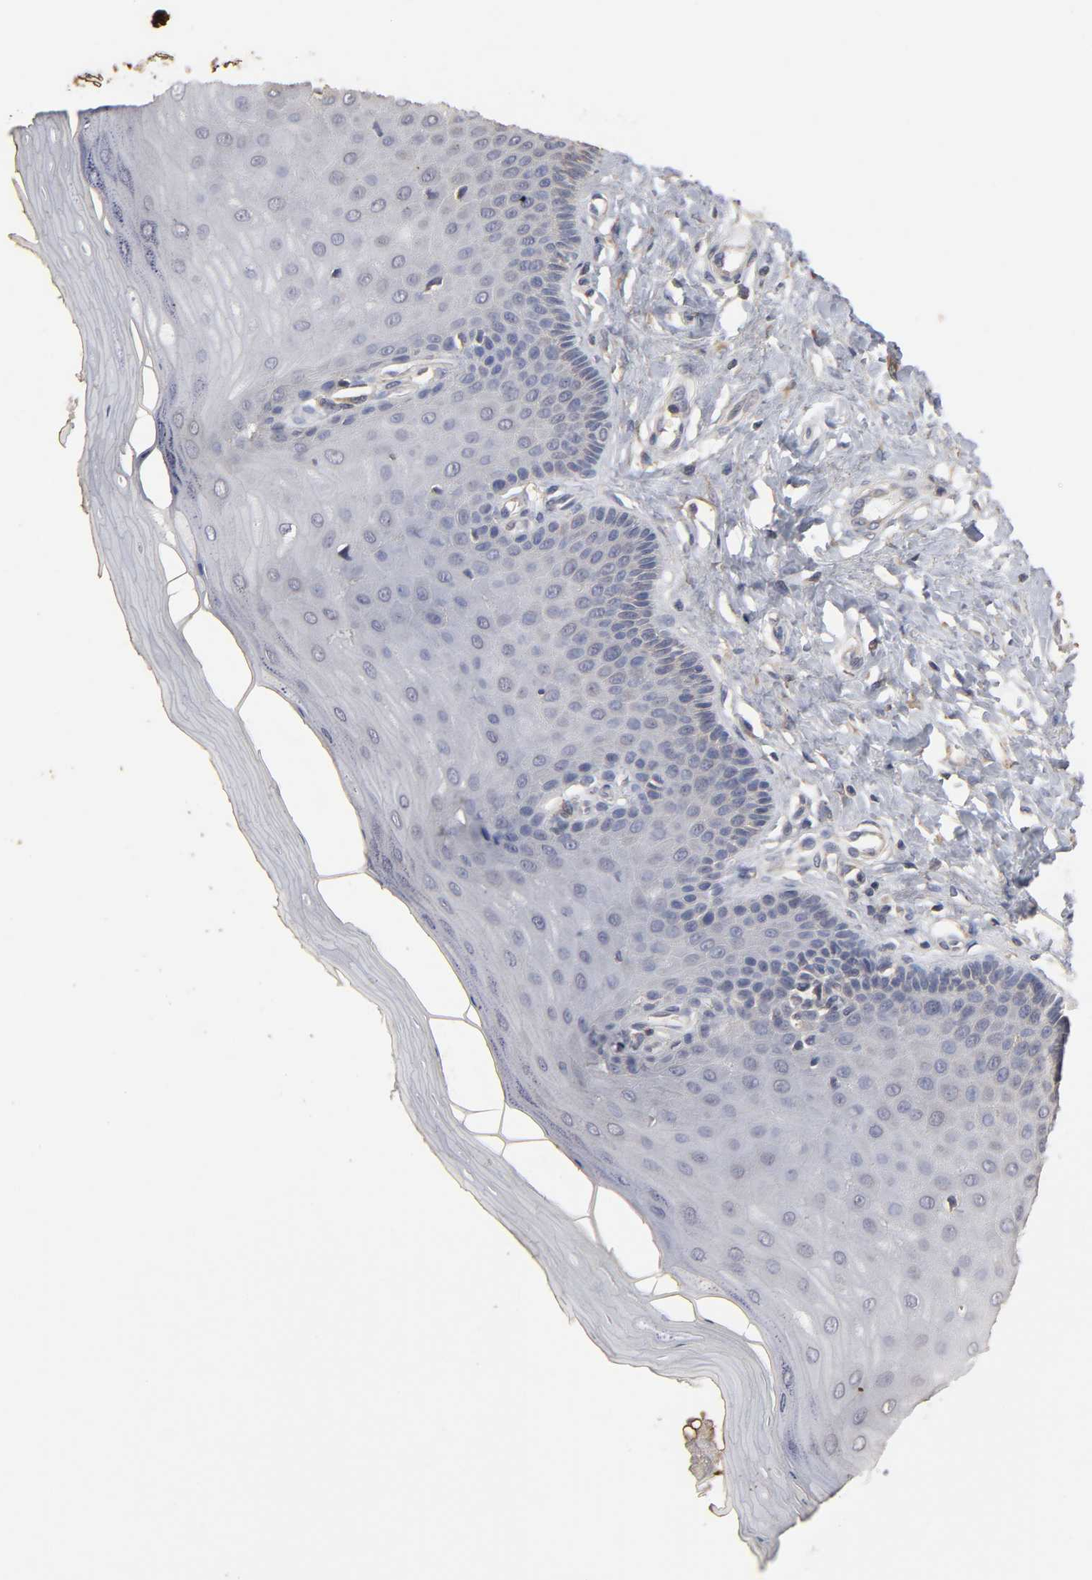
{"staining": {"intensity": "weak", "quantity": "<25%", "location": "cytoplasmic/membranous"}, "tissue": "cervix", "cell_type": "Glandular cells", "image_type": "normal", "snomed": [{"axis": "morphology", "description": "Normal tissue, NOS"}, {"axis": "topography", "description": "Cervix"}], "caption": "Immunohistochemistry photomicrograph of unremarkable cervix: human cervix stained with DAB (3,3'-diaminobenzidine) reveals no significant protein positivity in glandular cells.", "gene": "EIF4G2", "patient": {"sex": "female", "age": 55}}